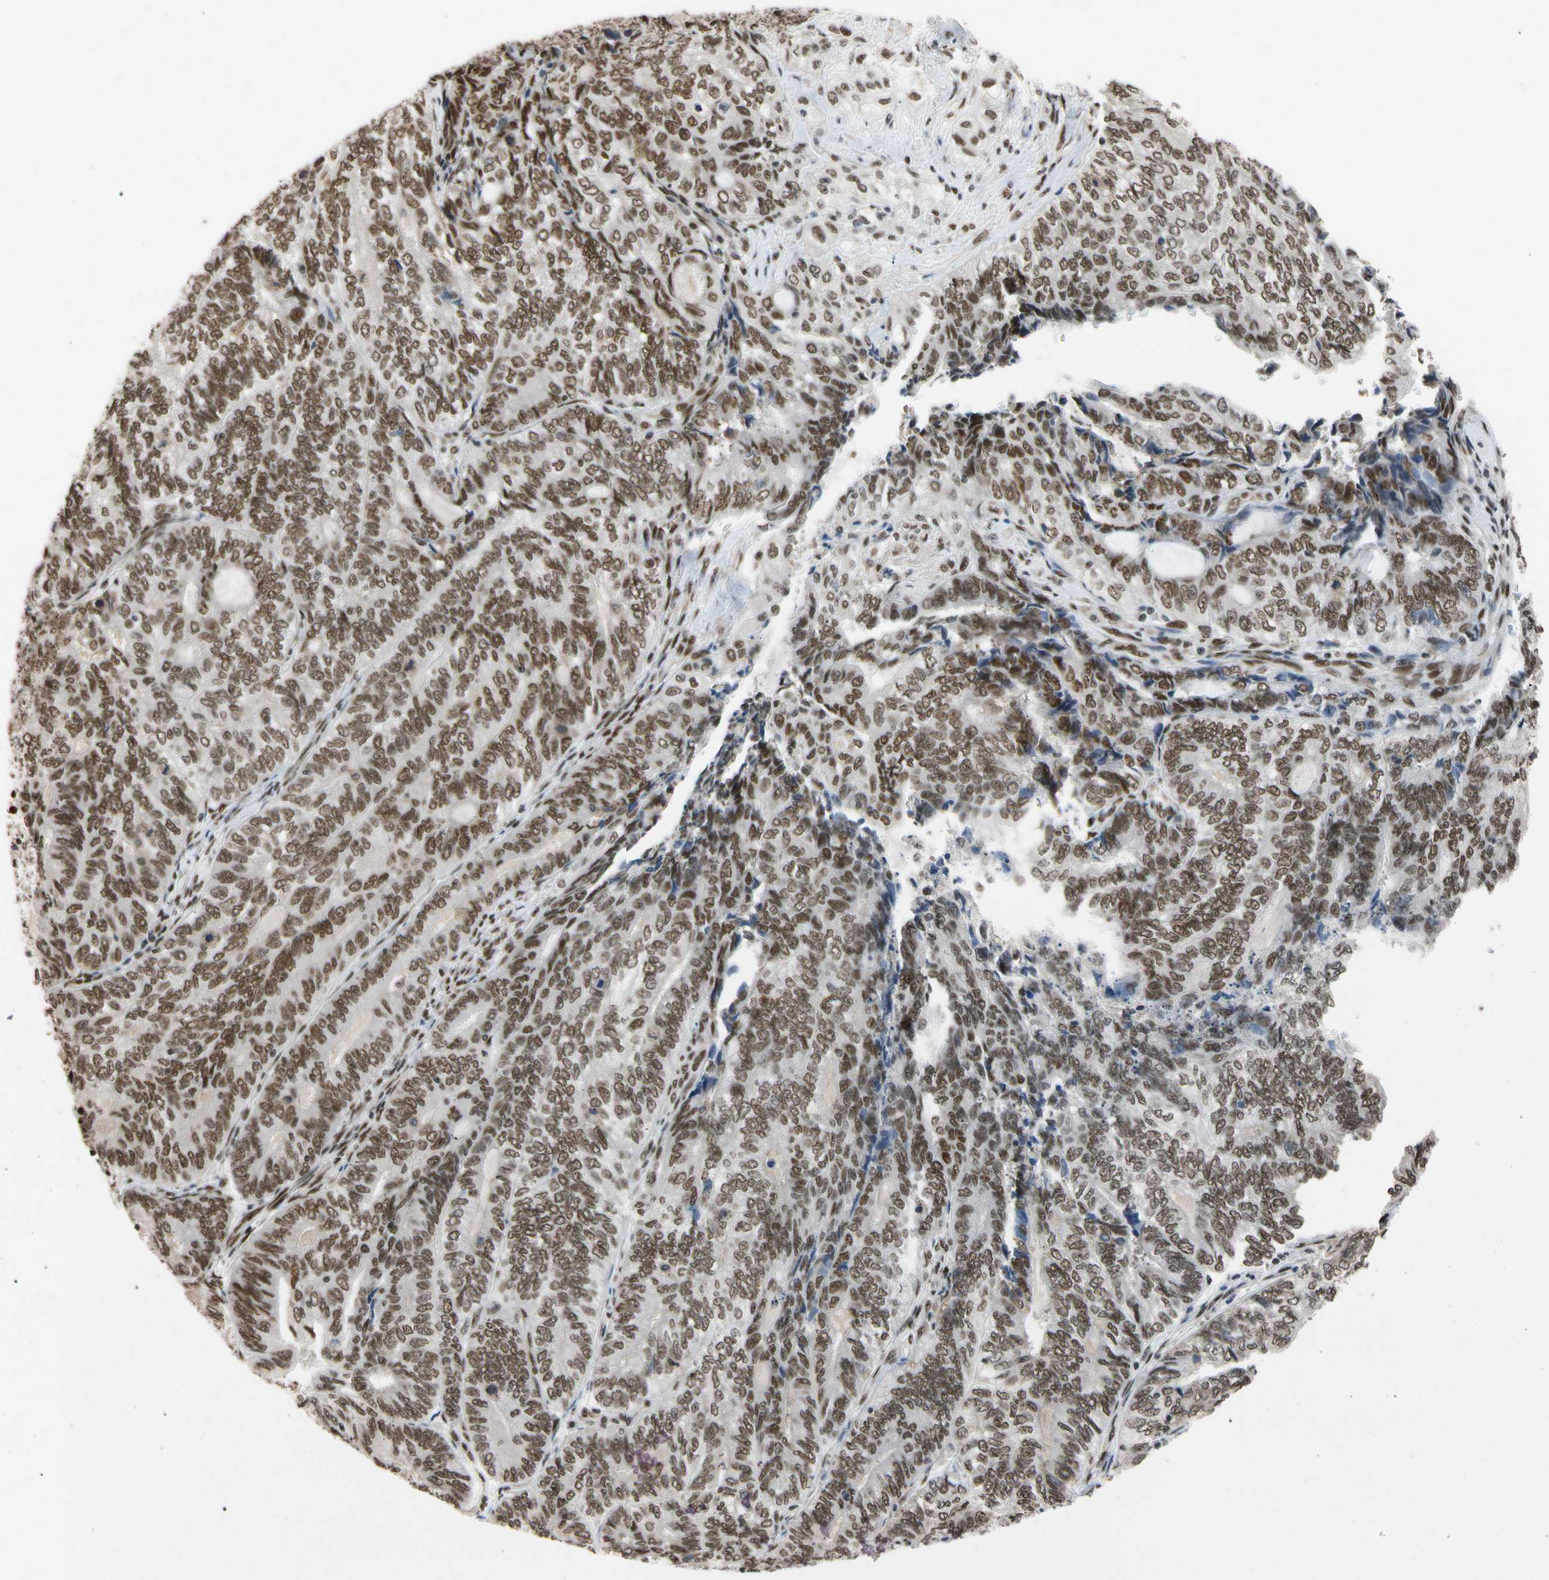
{"staining": {"intensity": "moderate", "quantity": ">75%", "location": "nuclear"}, "tissue": "endometrial cancer", "cell_type": "Tumor cells", "image_type": "cancer", "snomed": [{"axis": "morphology", "description": "Adenocarcinoma, NOS"}, {"axis": "topography", "description": "Uterus"}, {"axis": "topography", "description": "Endometrium"}], "caption": "A high-resolution micrograph shows immunohistochemistry staining of endometrial cancer (adenocarcinoma), which demonstrates moderate nuclear expression in about >75% of tumor cells. Using DAB (brown) and hematoxylin (blue) stains, captured at high magnification using brightfield microscopy.", "gene": "FAM98B", "patient": {"sex": "female", "age": 70}}